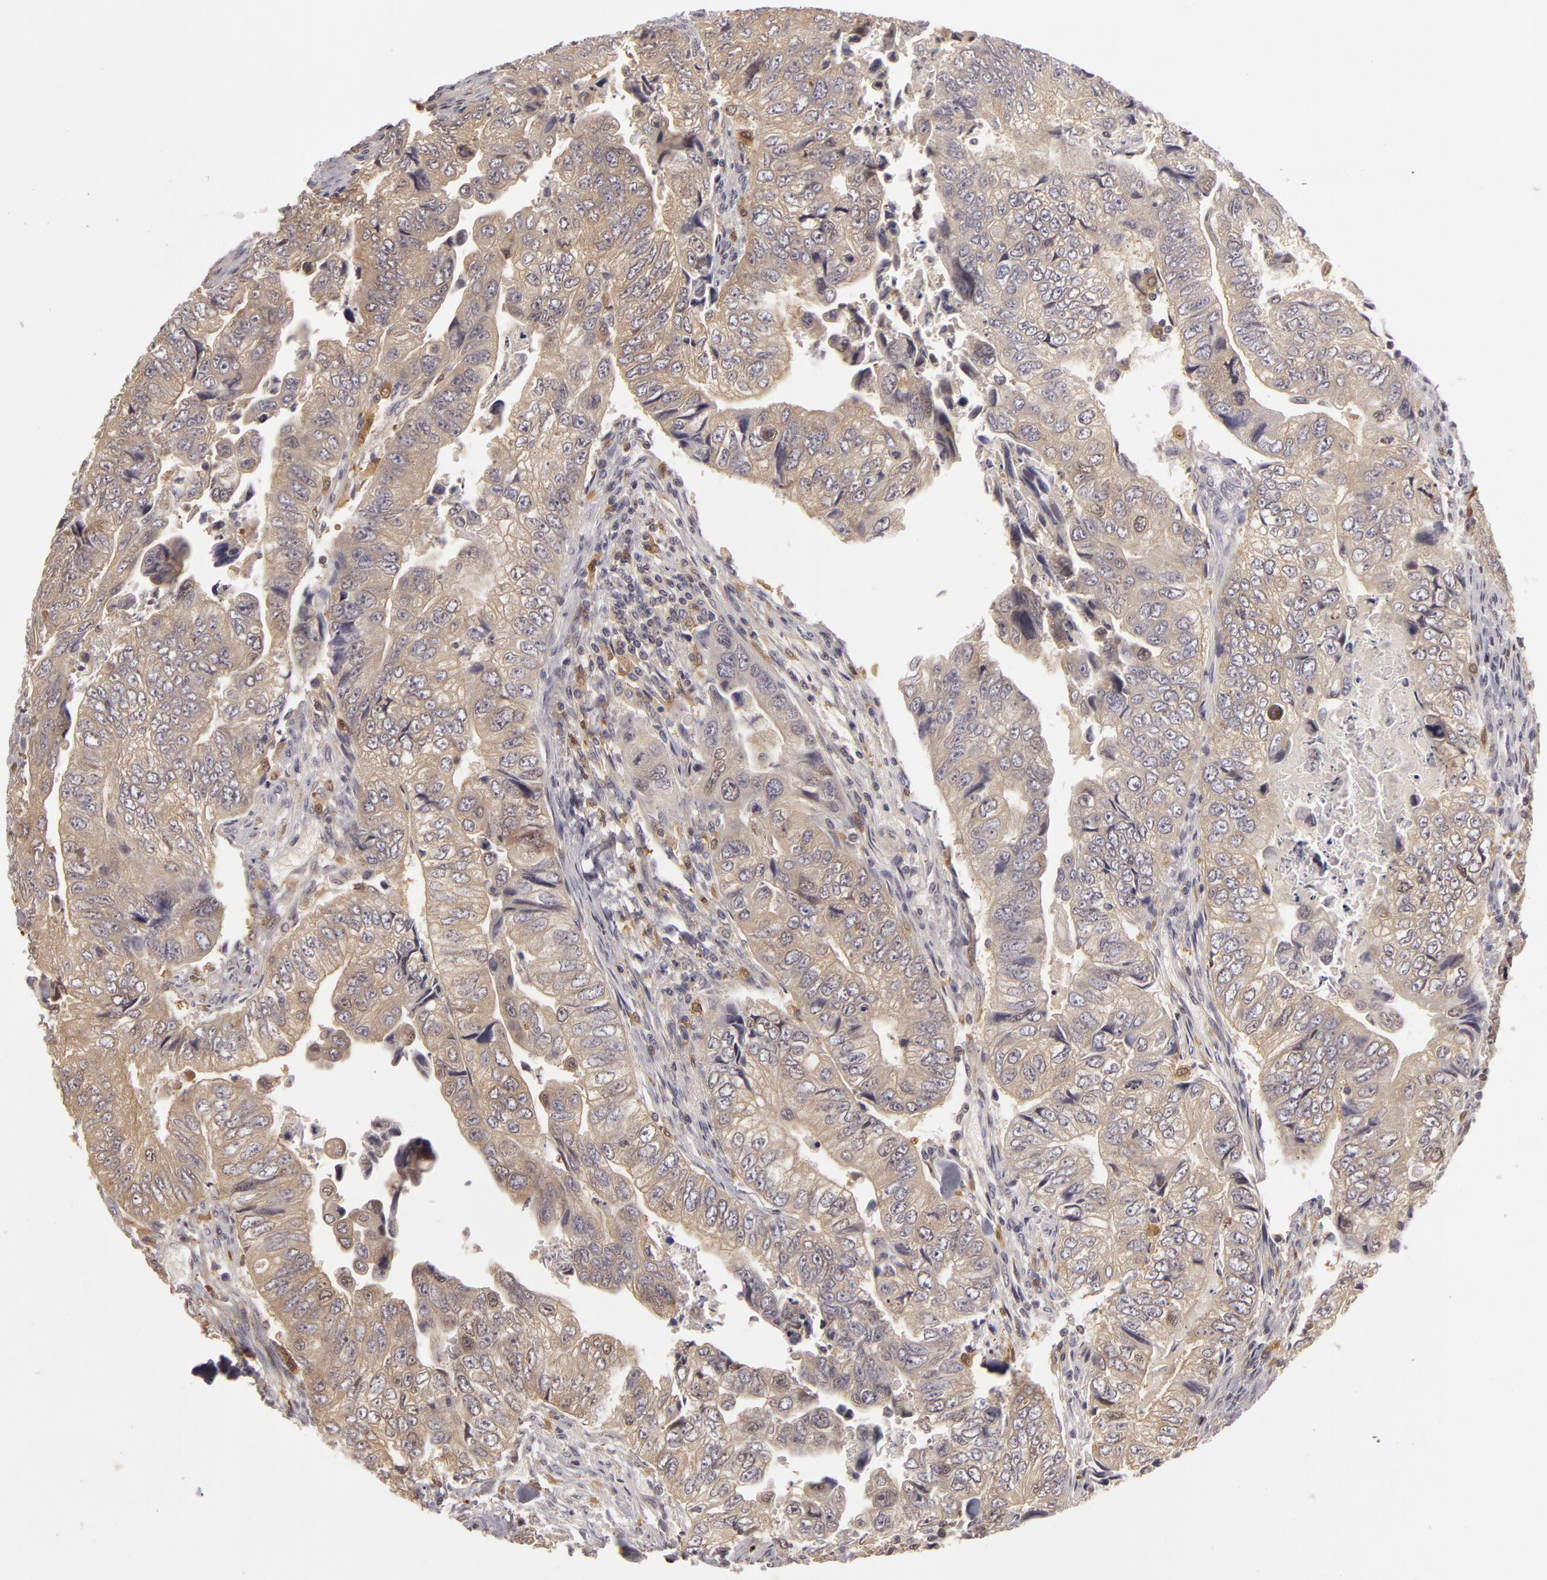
{"staining": {"intensity": "negative", "quantity": "none", "location": "none"}, "tissue": "colorectal cancer", "cell_type": "Tumor cells", "image_type": "cancer", "snomed": [{"axis": "morphology", "description": "Adenocarcinoma, NOS"}, {"axis": "topography", "description": "Colon"}], "caption": "DAB immunohistochemical staining of colorectal cancer (adenocarcinoma) displays no significant expression in tumor cells. (Immunohistochemistry, brightfield microscopy, high magnification).", "gene": "GNPDA1", "patient": {"sex": "female", "age": 11}}